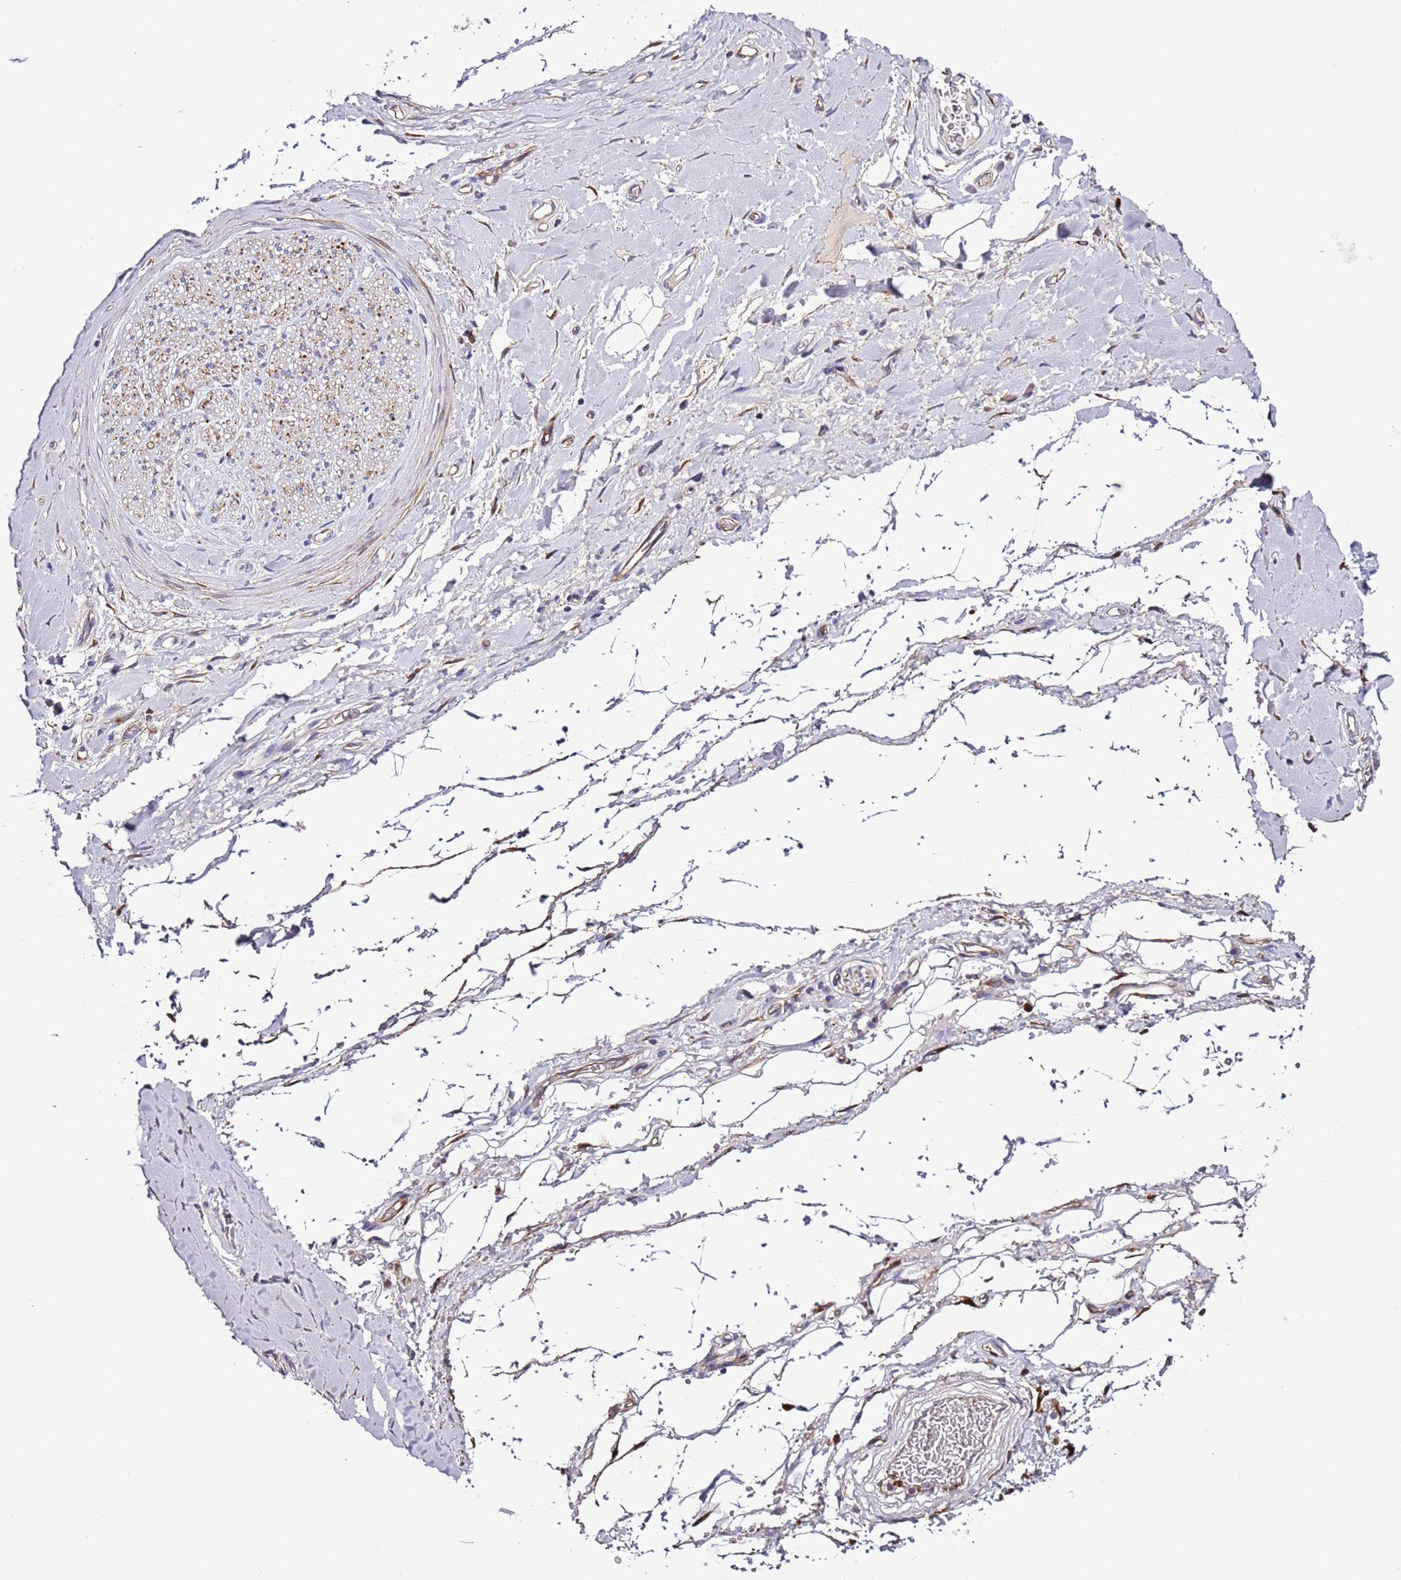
{"staining": {"intensity": "negative", "quantity": "none", "location": "none"}, "tissue": "adipose tissue", "cell_type": "Adipocytes", "image_type": "normal", "snomed": [{"axis": "morphology", "description": "Normal tissue, NOS"}, {"axis": "morphology", "description": "Adenocarcinoma, NOS"}, {"axis": "topography", "description": "Stomach, upper"}, {"axis": "topography", "description": "Peripheral nerve tissue"}], "caption": "Immunohistochemistry micrograph of benign adipose tissue: human adipose tissue stained with DAB (3,3'-diaminobenzidine) reveals no significant protein expression in adipocytes.", "gene": "FAM174C", "patient": {"sex": "male", "age": 62}}